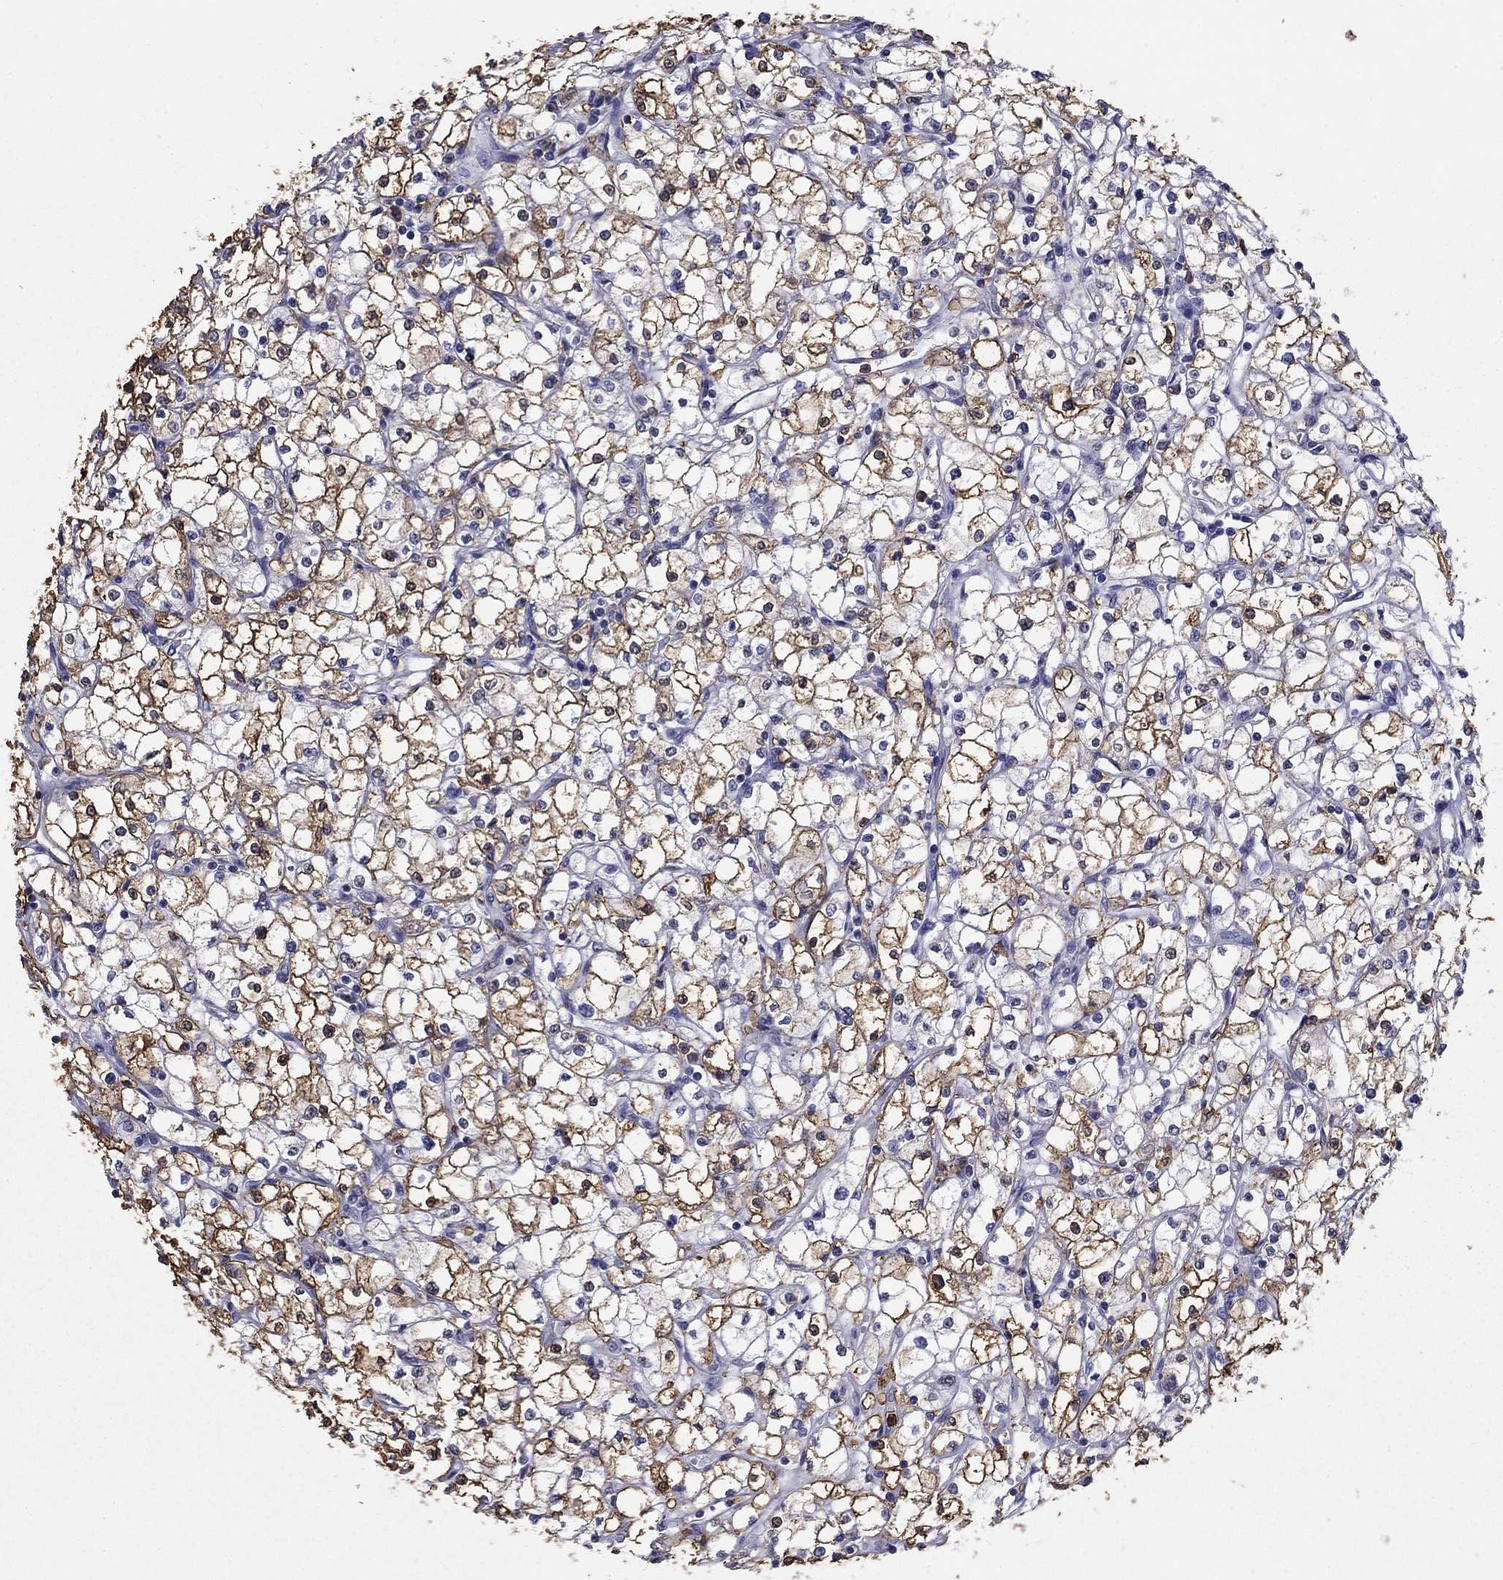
{"staining": {"intensity": "strong", "quantity": ">75%", "location": "cytoplasmic/membranous"}, "tissue": "renal cancer", "cell_type": "Tumor cells", "image_type": "cancer", "snomed": [{"axis": "morphology", "description": "Adenocarcinoma, NOS"}, {"axis": "topography", "description": "Kidney"}], "caption": "IHC image of renal cancer stained for a protein (brown), which reveals high levels of strong cytoplasmic/membranous staining in approximately >75% of tumor cells.", "gene": "IGSF8", "patient": {"sex": "male", "age": 67}}